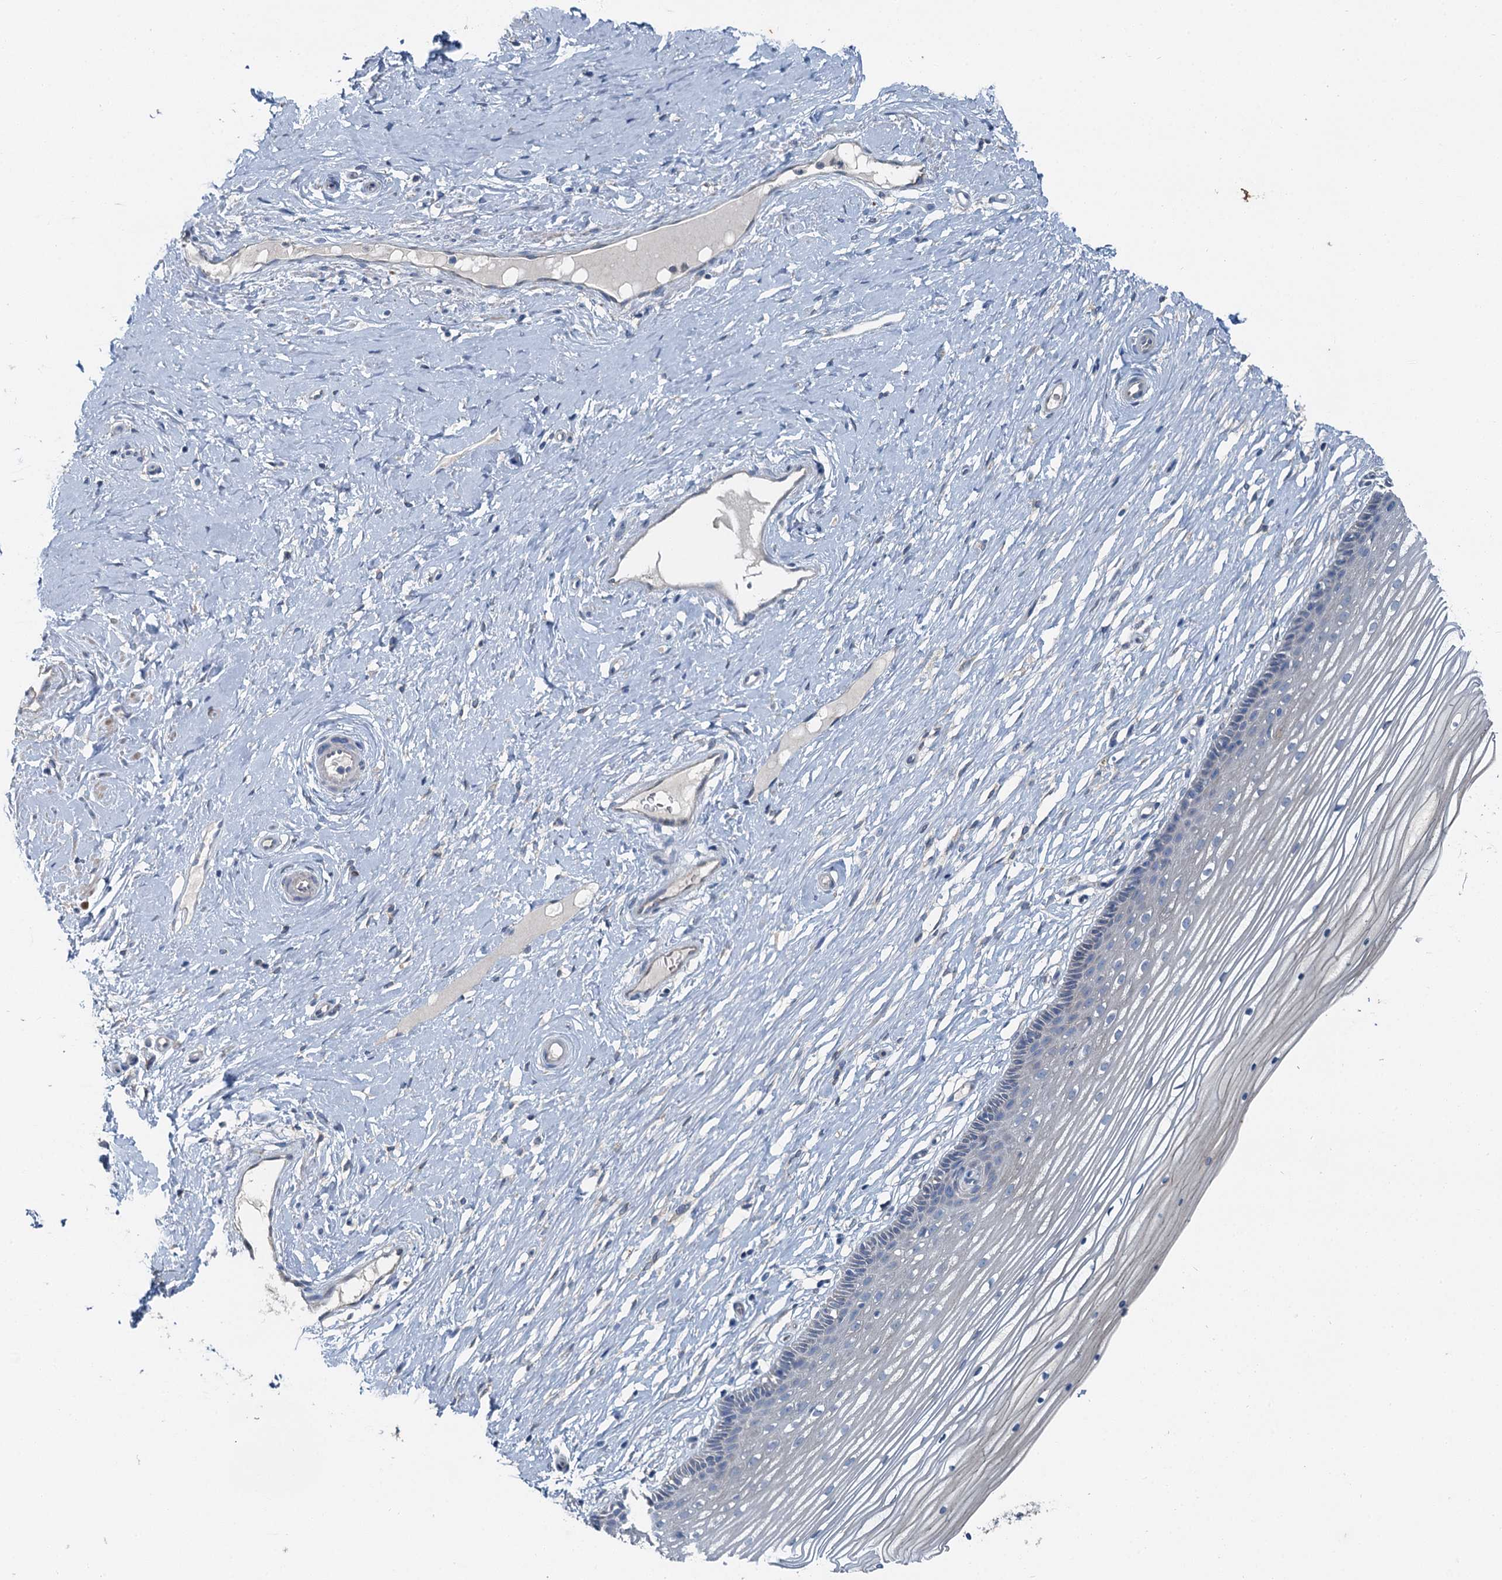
{"staining": {"intensity": "negative", "quantity": "none", "location": "none"}, "tissue": "vagina", "cell_type": "Squamous epithelial cells", "image_type": "normal", "snomed": [{"axis": "morphology", "description": "Normal tissue, NOS"}, {"axis": "topography", "description": "Vagina"}, {"axis": "topography", "description": "Cervix"}], "caption": "IHC image of unremarkable vagina stained for a protein (brown), which exhibits no expression in squamous epithelial cells. The staining was performed using DAB to visualize the protein expression in brown, while the nuclei were stained in blue with hematoxylin (Magnification: 20x).", "gene": "C6orf120", "patient": {"sex": "female", "age": 40}}